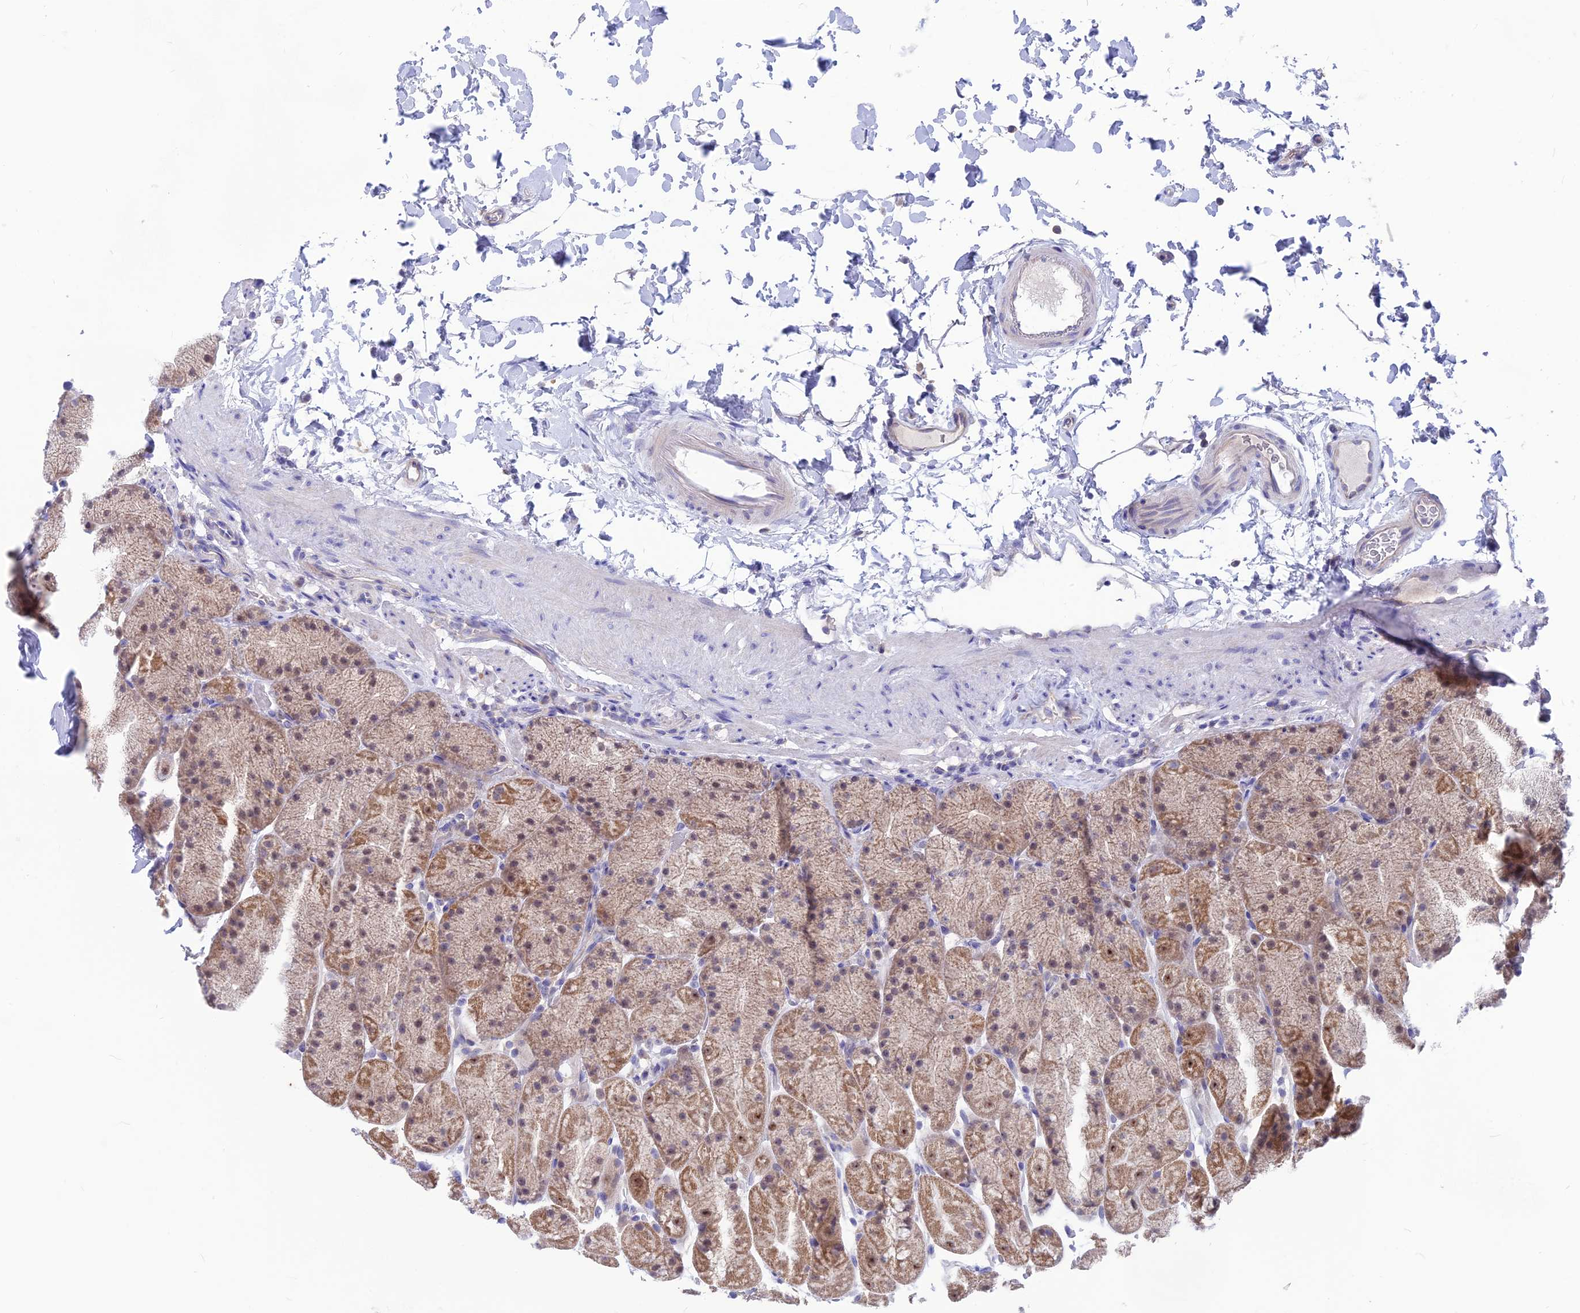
{"staining": {"intensity": "weak", "quantity": ">75%", "location": "cytoplasmic/membranous,nuclear"}, "tissue": "stomach", "cell_type": "Glandular cells", "image_type": "normal", "snomed": [{"axis": "morphology", "description": "Normal tissue, NOS"}, {"axis": "topography", "description": "Stomach, upper"}, {"axis": "topography", "description": "Stomach, lower"}], "caption": "Protein staining displays weak cytoplasmic/membranous,nuclear staining in about >75% of glandular cells in benign stomach. The staining is performed using DAB (3,3'-diaminobenzidine) brown chromogen to label protein expression. The nuclei are counter-stained blue using hematoxylin.", "gene": "SNTN", "patient": {"sex": "male", "age": 67}}